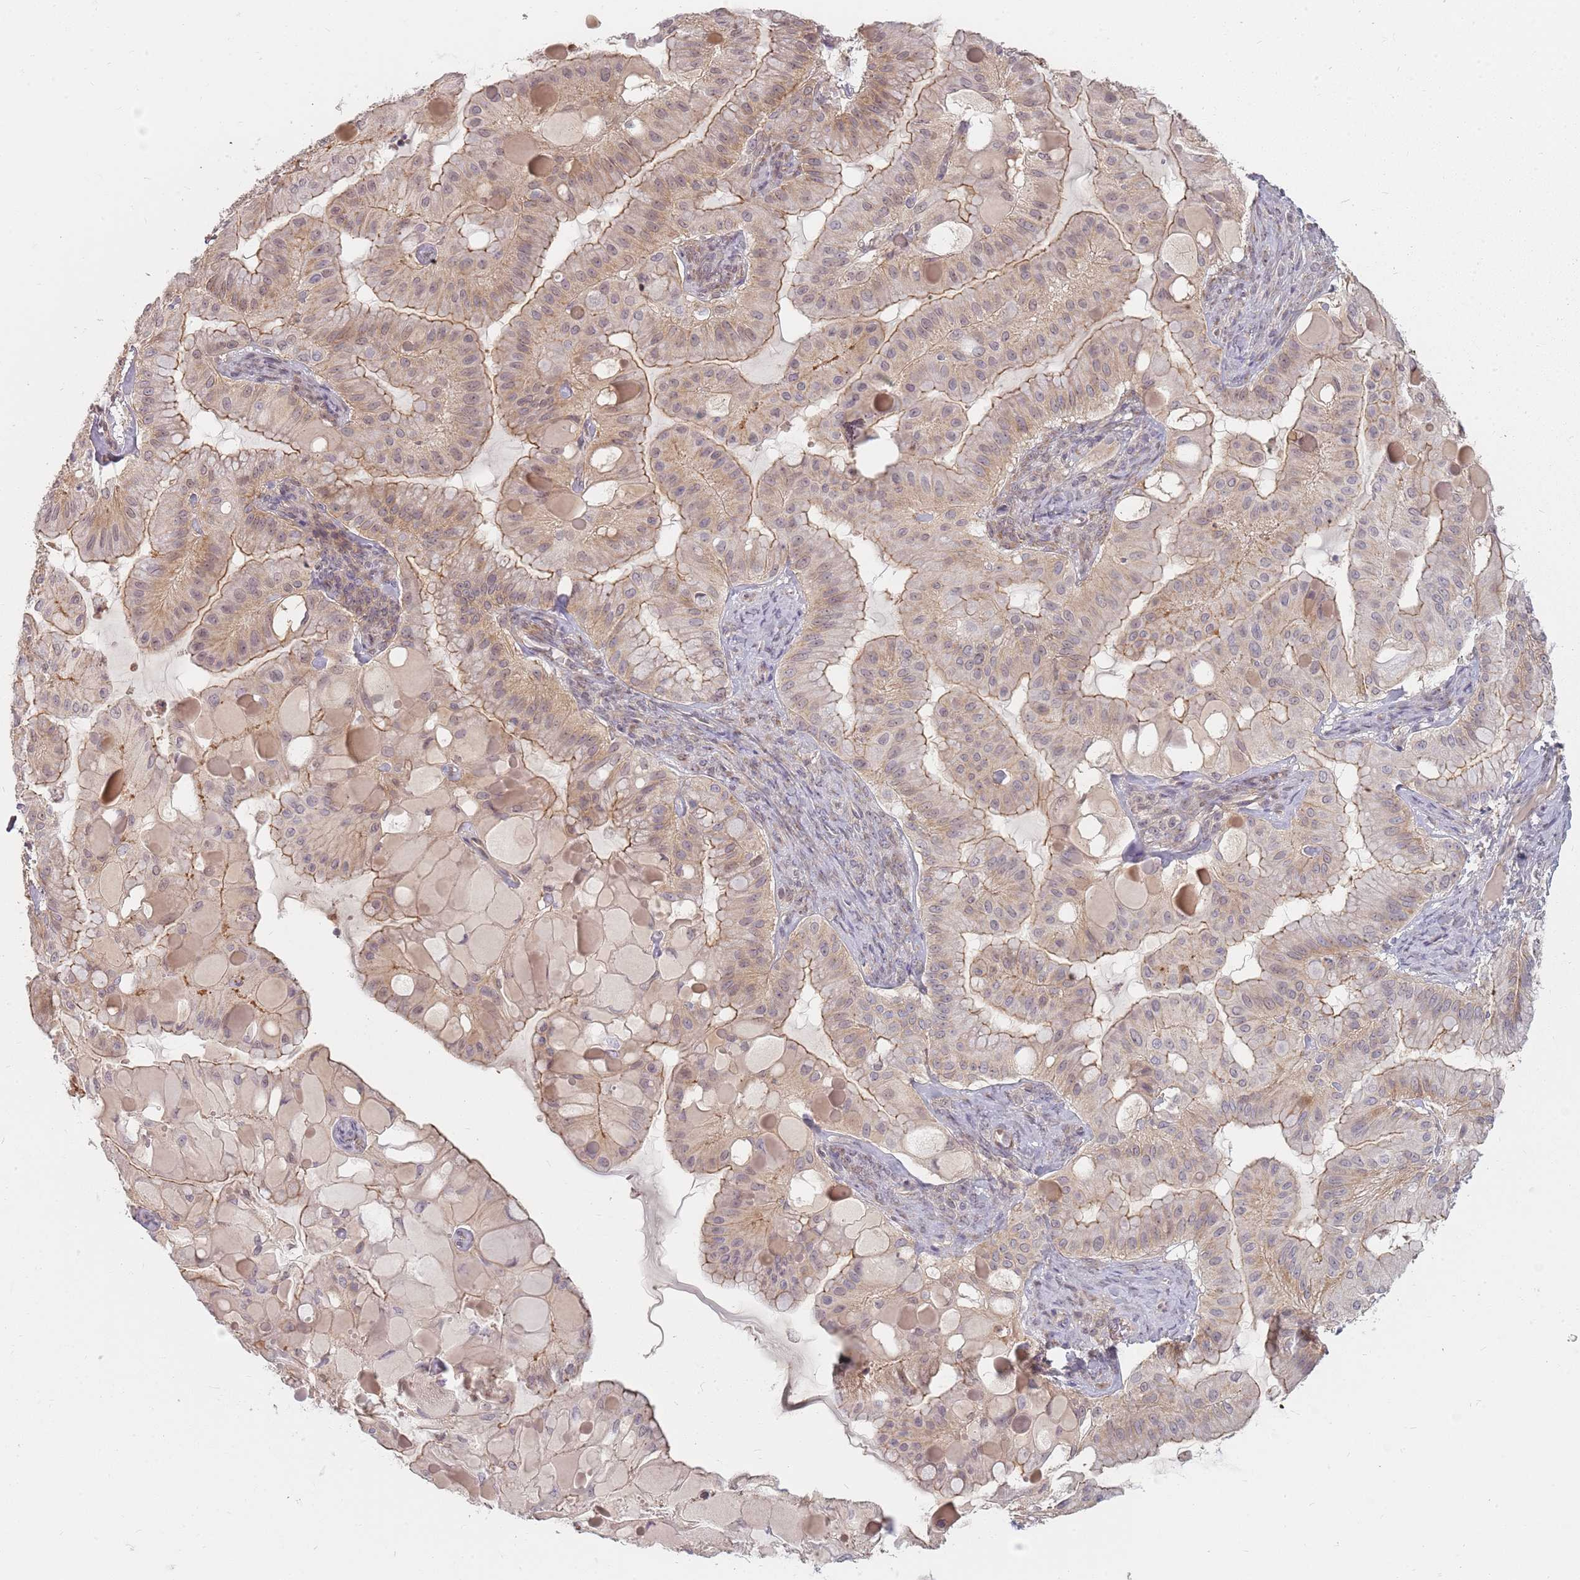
{"staining": {"intensity": "moderate", "quantity": "25%-75%", "location": "cytoplasmic/membranous"}, "tissue": "ovarian cancer", "cell_type": "Tumor cells", "image_type": "cancer", "snomed": [{"axis": "morphology", "description": "Cystadenocarcinoma, mucinous, NOS"}, {"axis": "topography", "description": "Ovary"}], "caption": "A medium amount of moderate cytoplasmic/membranous staining is seen in about 25%-75% of tumor cells in ovarian cancer tissue.", "gene": "PPP1R14C", "patient": {"sex": "female", "age": 61}}